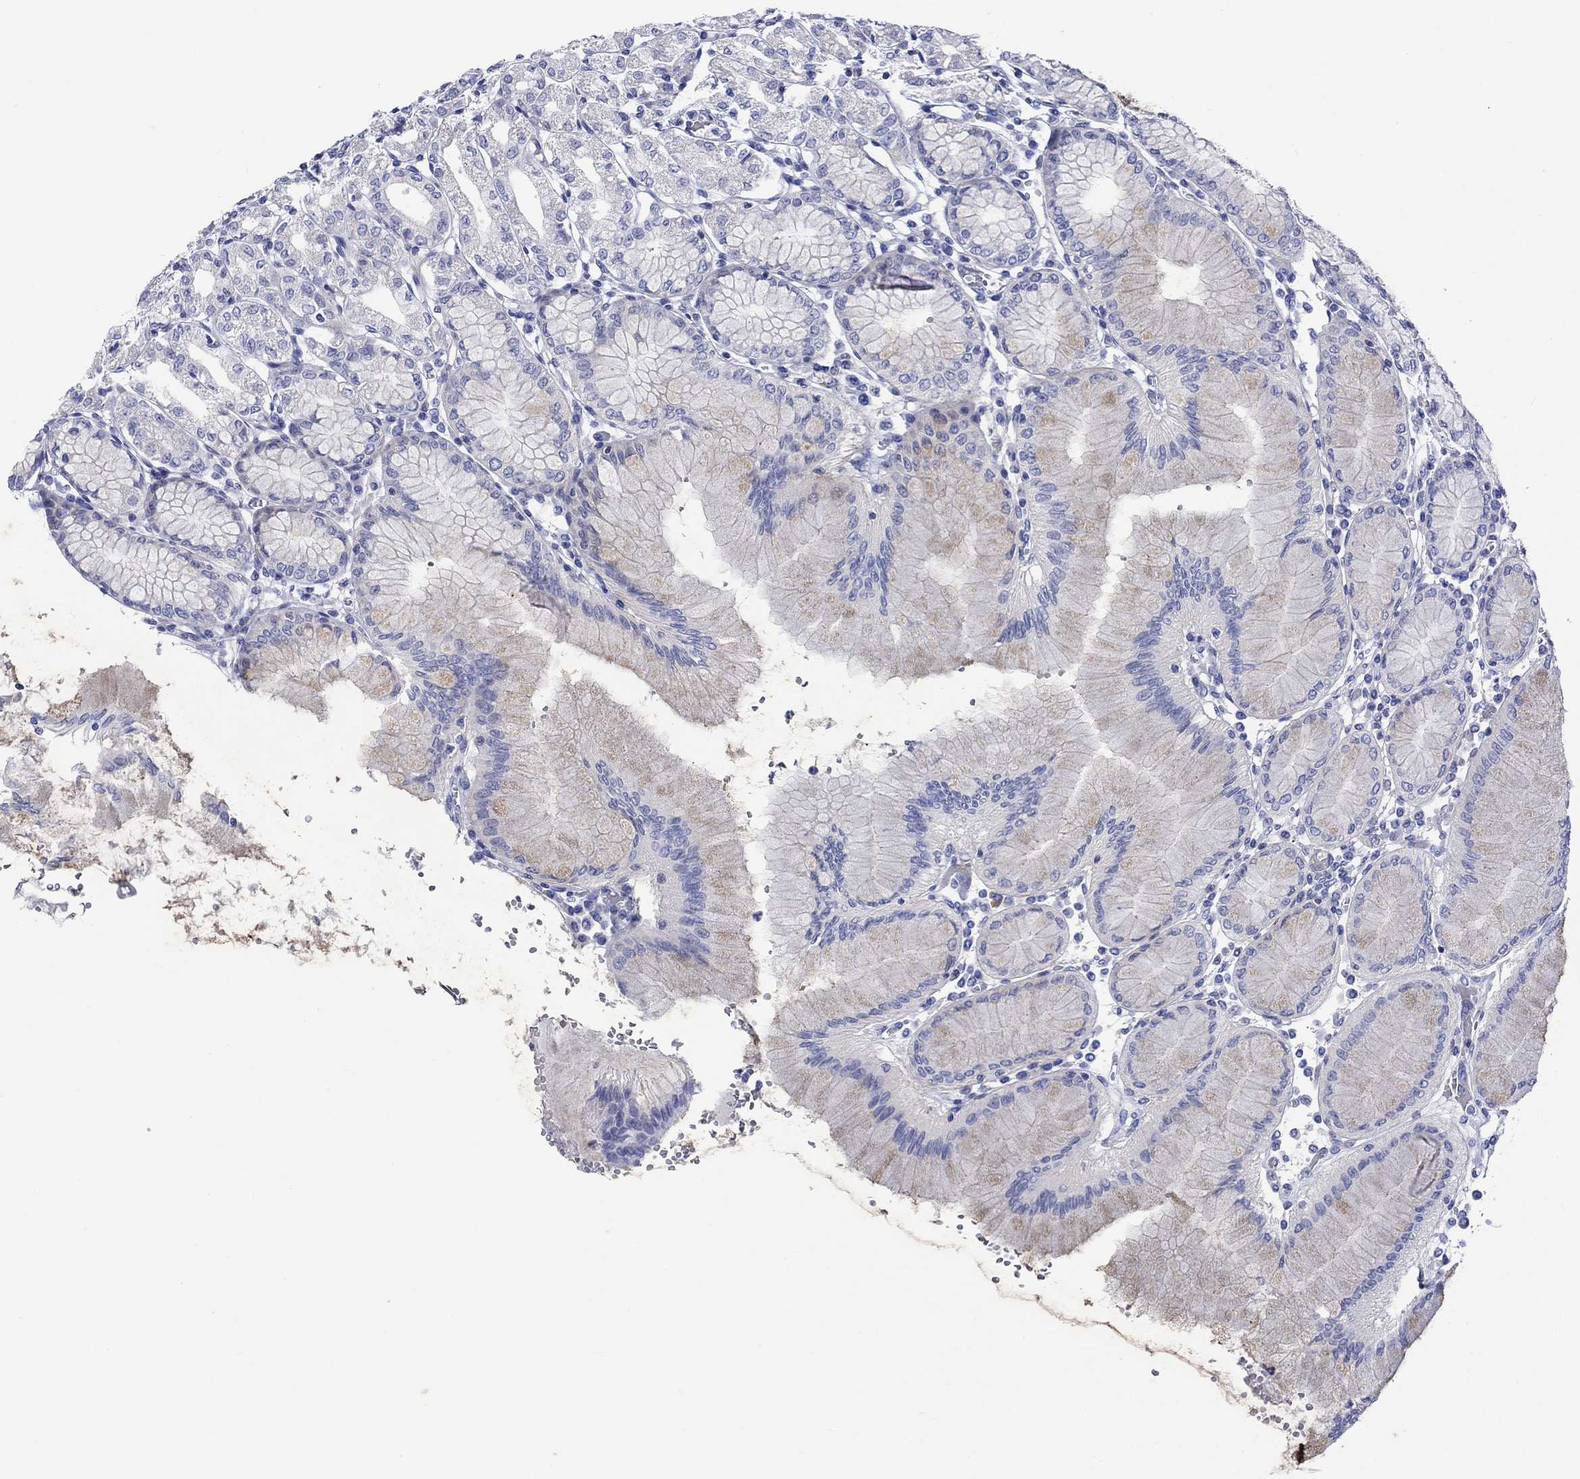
{"staining": {"intensity": "weak", "quantity": "<25%", "location": "cytoplasmic/membranous"}, "tissue": "stomach", "cell_type": "Glandular cells", "image_type": "normal", "snomed": [{"axis": "morphology", "description": "Normal tissue, NOS"}, {"axis": "topography", "description": "Skeletal muscle"}, {"axis": "topography", "description": "Stomach"}], "caption": "DAB (3,3'-diaminobenzidine) immunohistochemical staining of unremarkable human stomach demonstrates no significant staining in glandular cells.", "gene": "NRIP3", "patient": {"sex": "female", "age": 57}}